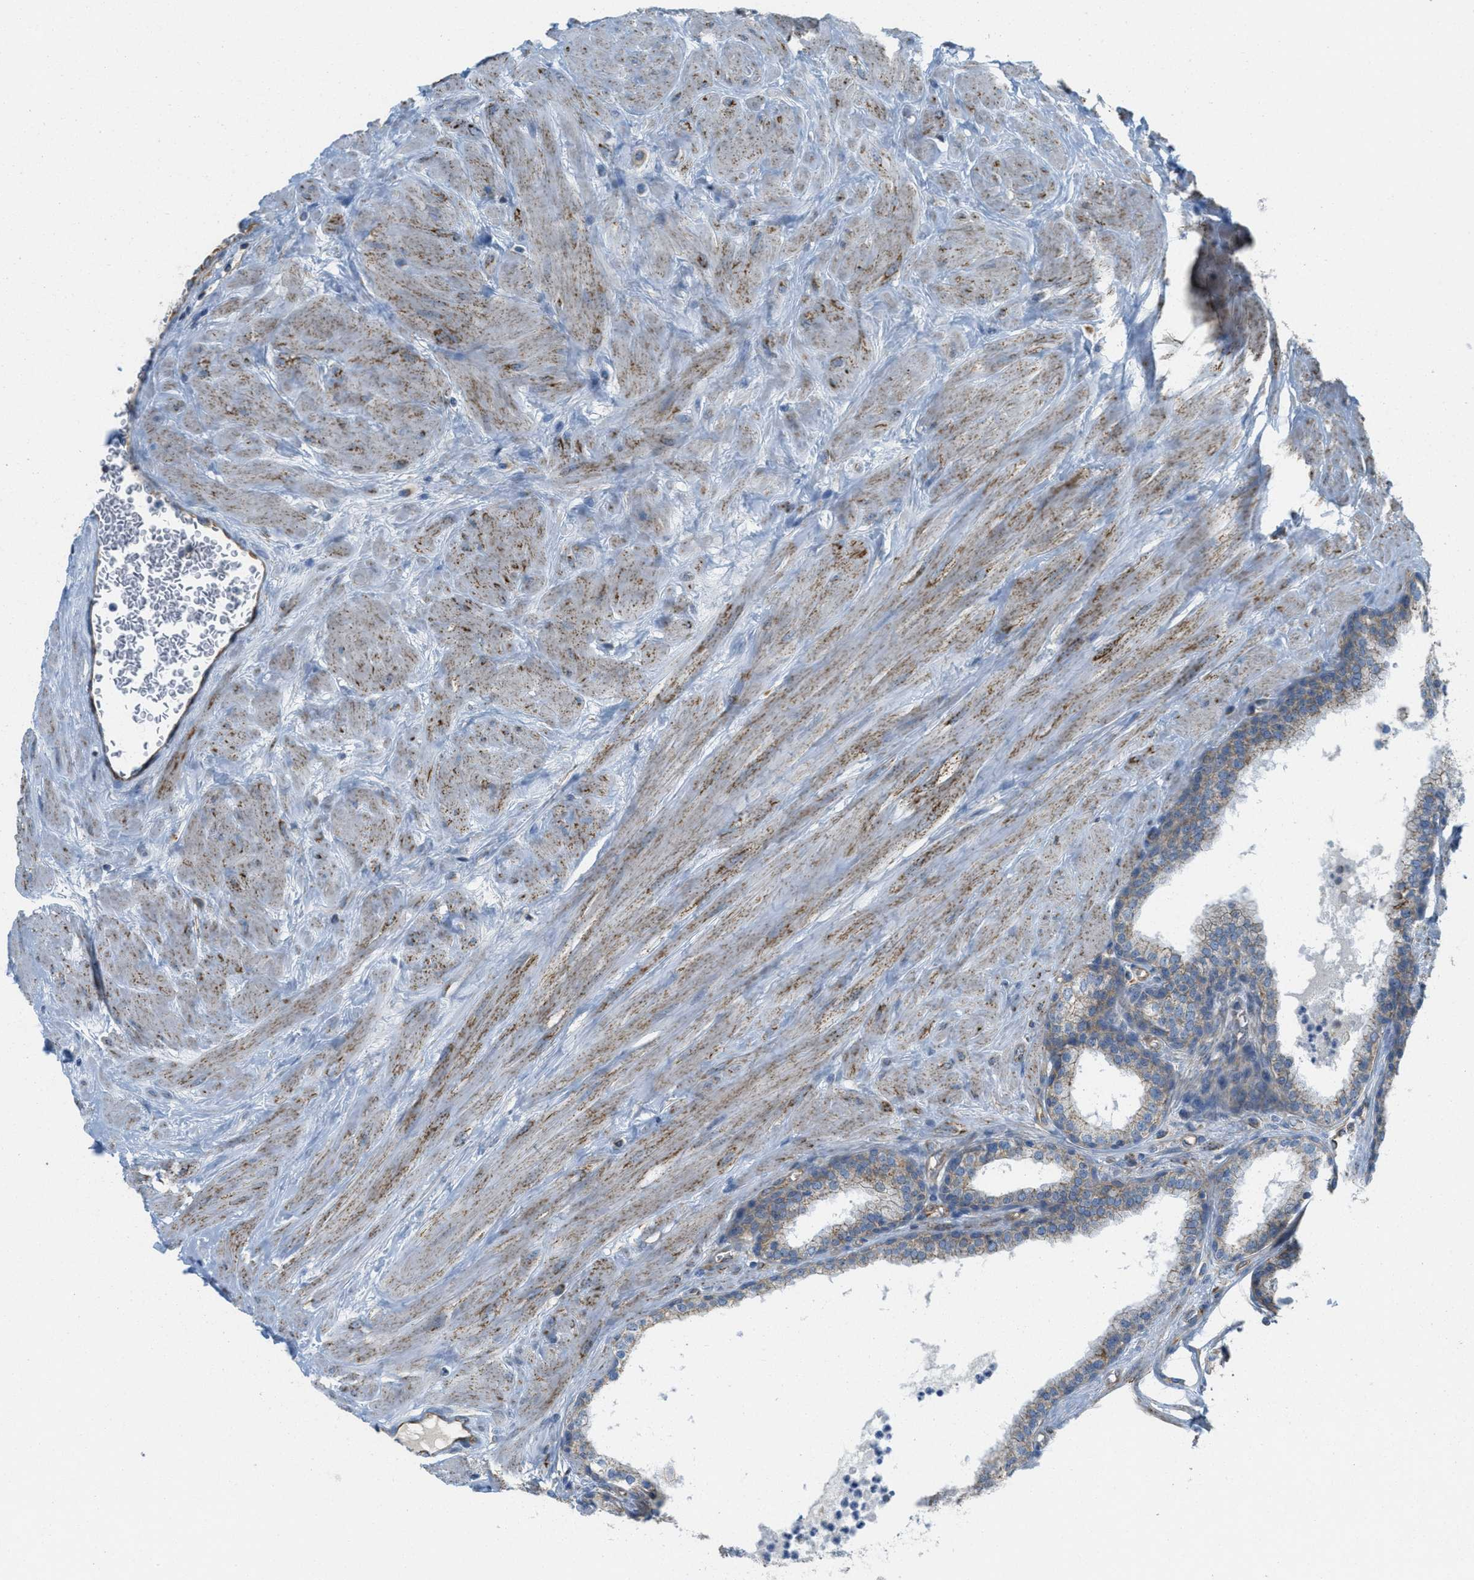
{"staining": {"intensity": "weak", "quantity": ">75%", "location": "cytoplasmic/membranous"}, "tissue": "prostate", "cell_type": "Glandular cells", "image_type": "normal", "snomed": [{"axis": "morphology", "description": "Normal tissue, NOS"}, {"axis": "topography", "description": "Prostate"}], "caption": "Brown immunohistochemical staining in unremarkable prostate reveals weak cytoplasmic/membranous positivity in approximately >75% of glandular cells. (IHC, brightfield microscopy, high magnification).", "gene": "BTN3A1", "patient": {"sex": "male", "age": 51}}